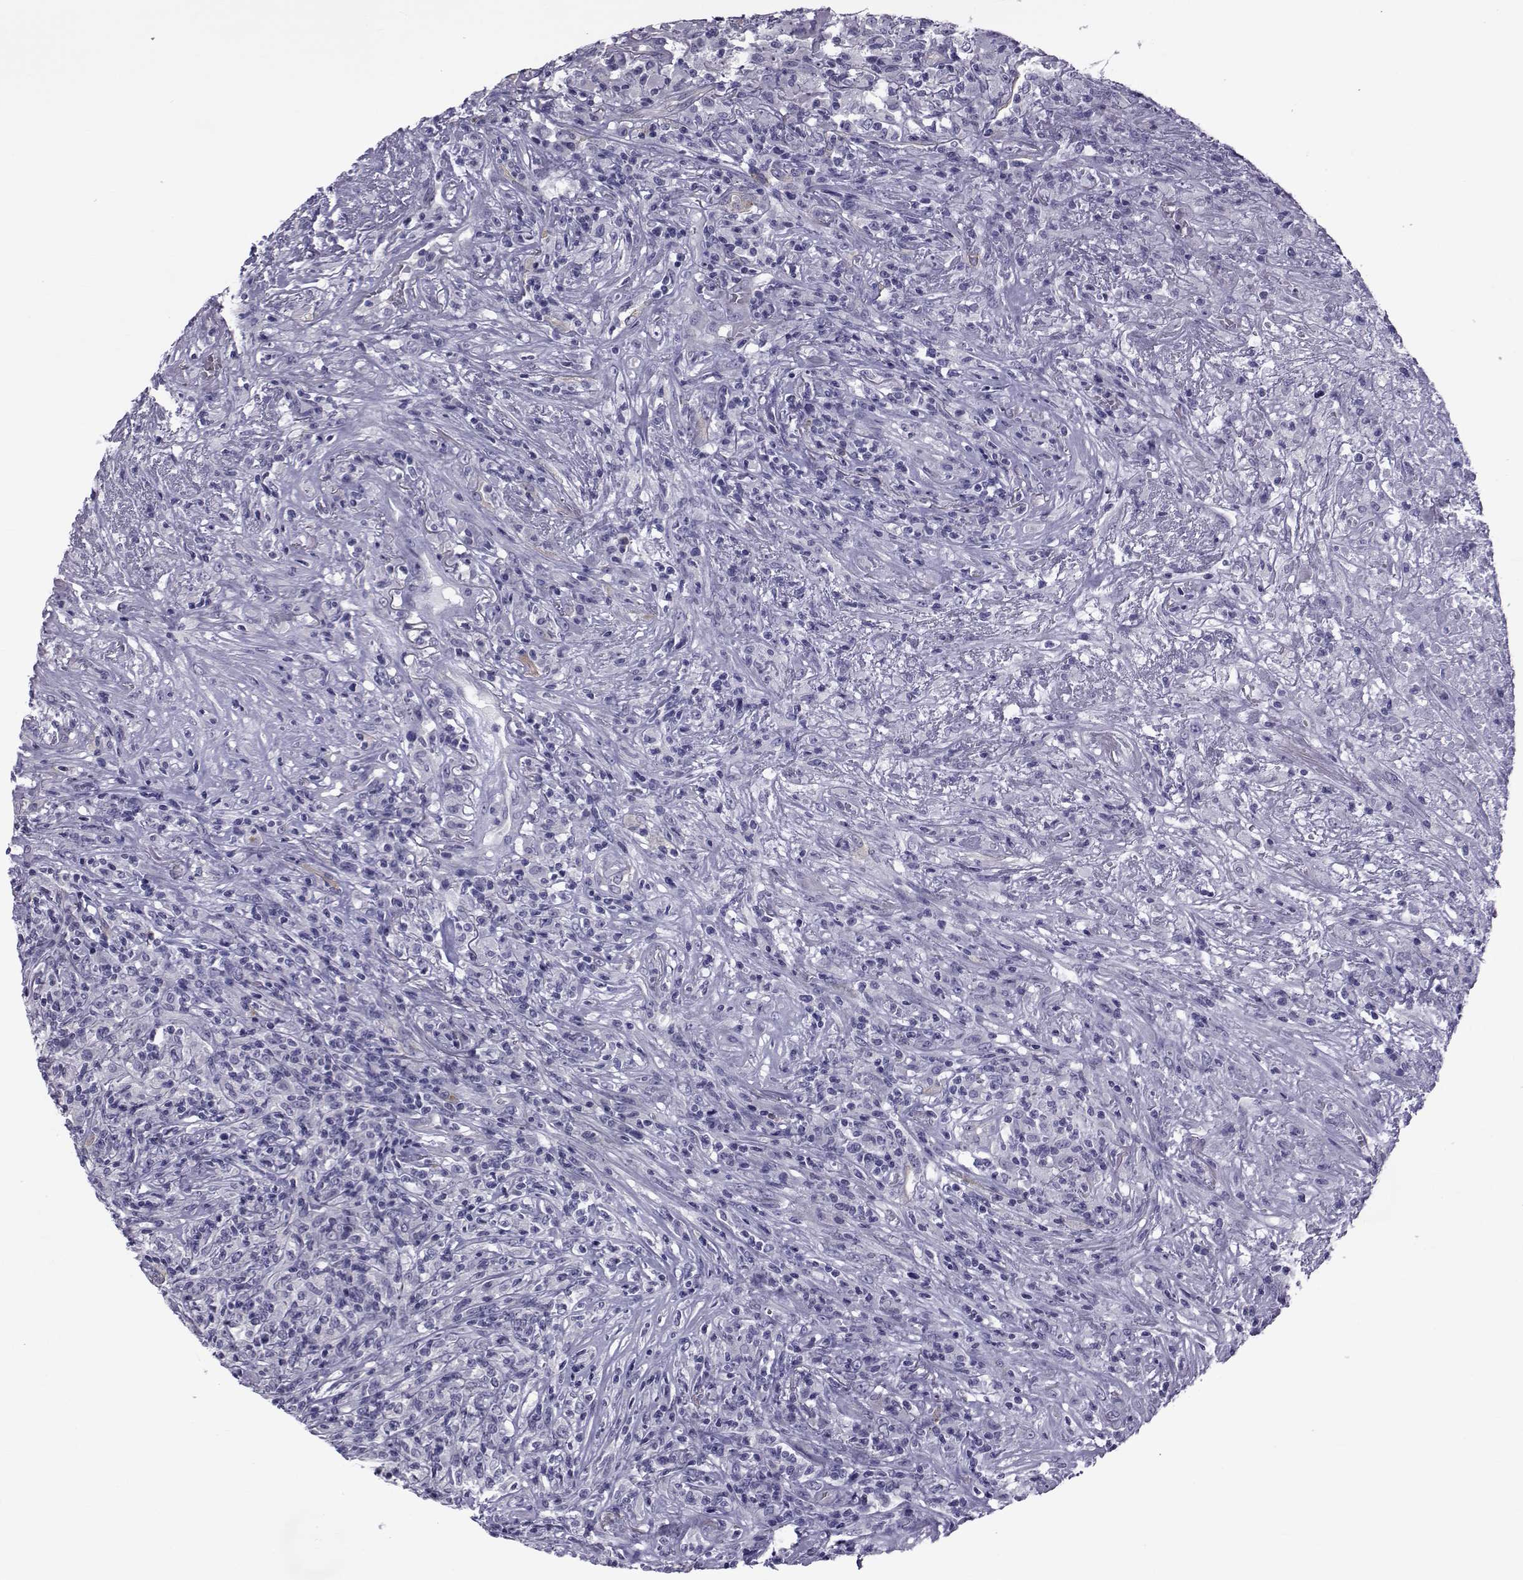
{"staining": {"intensity": "negative", "quantity": "none", "location": "none"}, "tissue": "lymphoma", "cell_type": "Tumor cells", "image_type": "cancer", "snomed": [{"axis": "morphology", "description": "Malignant lymphoma, non-Hodgkin's type, High grade"}, {"axis": "topography", "description": "Lung"}], "caption": "This is an immunohistochemistry image of human high-grade malignant lymphoma, non-Hodgkin's type. There is no positivity in tumor cells.", "gene": "COL22A1", "patient": {"sex": "male", "age": 79}}